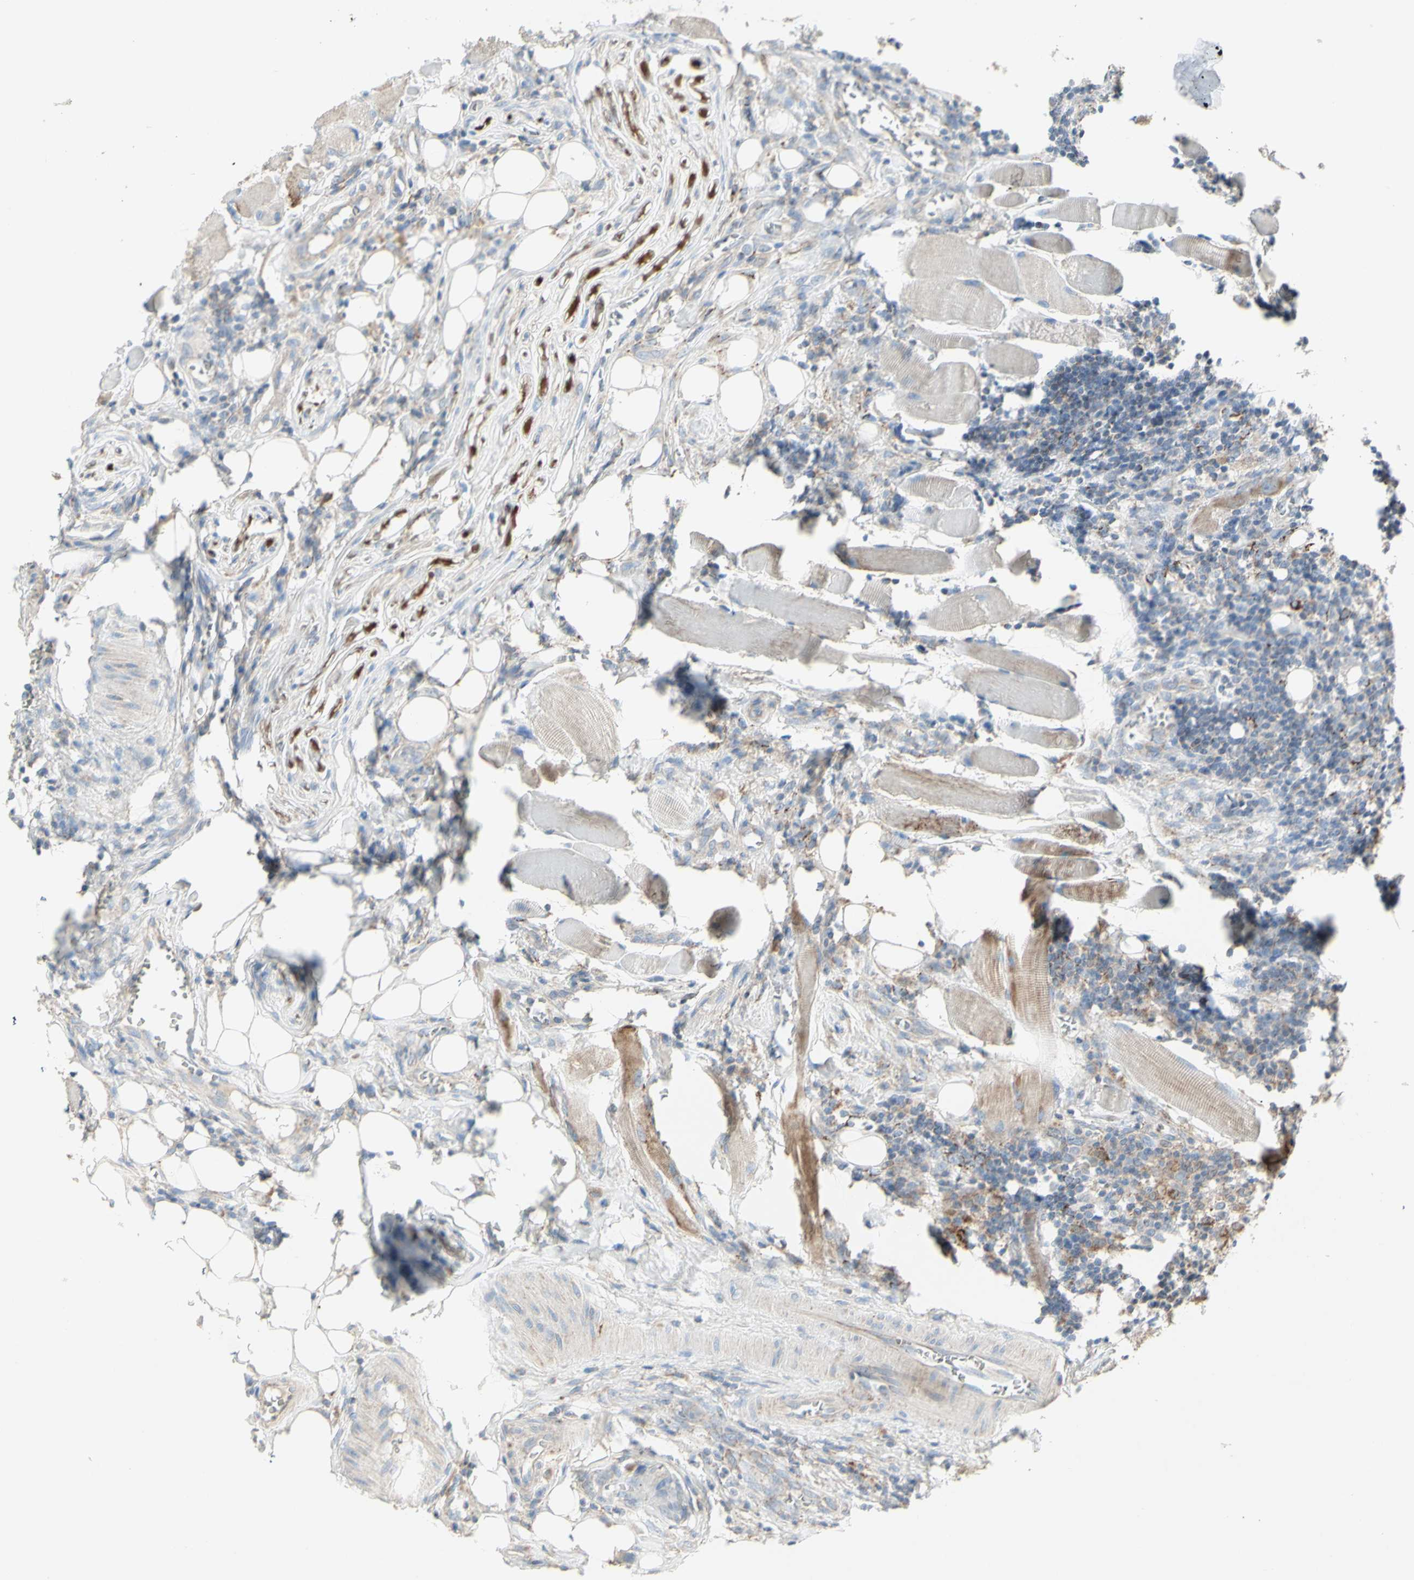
{"staining": {"intensity": "weak", "quantity": "25%-75%", "location": "cytoplasmic/membranous"}, "tissue": "head and neck cancer", "cell_type": "Tumor cells", "image_type": "cancer", "snomed": [{"axis": "morphology", "description": "Squamous cell carcinoma, NOS"}, {"axis": "topography", "description": "Oral tissue"}, {"axis": "topography", "description": "Head-Neck"}], "caption": "Head and neck cancer (squamous cell carcinoma) stained with a brown dye reveals weak cytoplasmic/membranous positive positivity in about 25%-75% of tumor cells.", "gene": "CNTNAP1", "patient": {"sex": "female", "age": 50}}